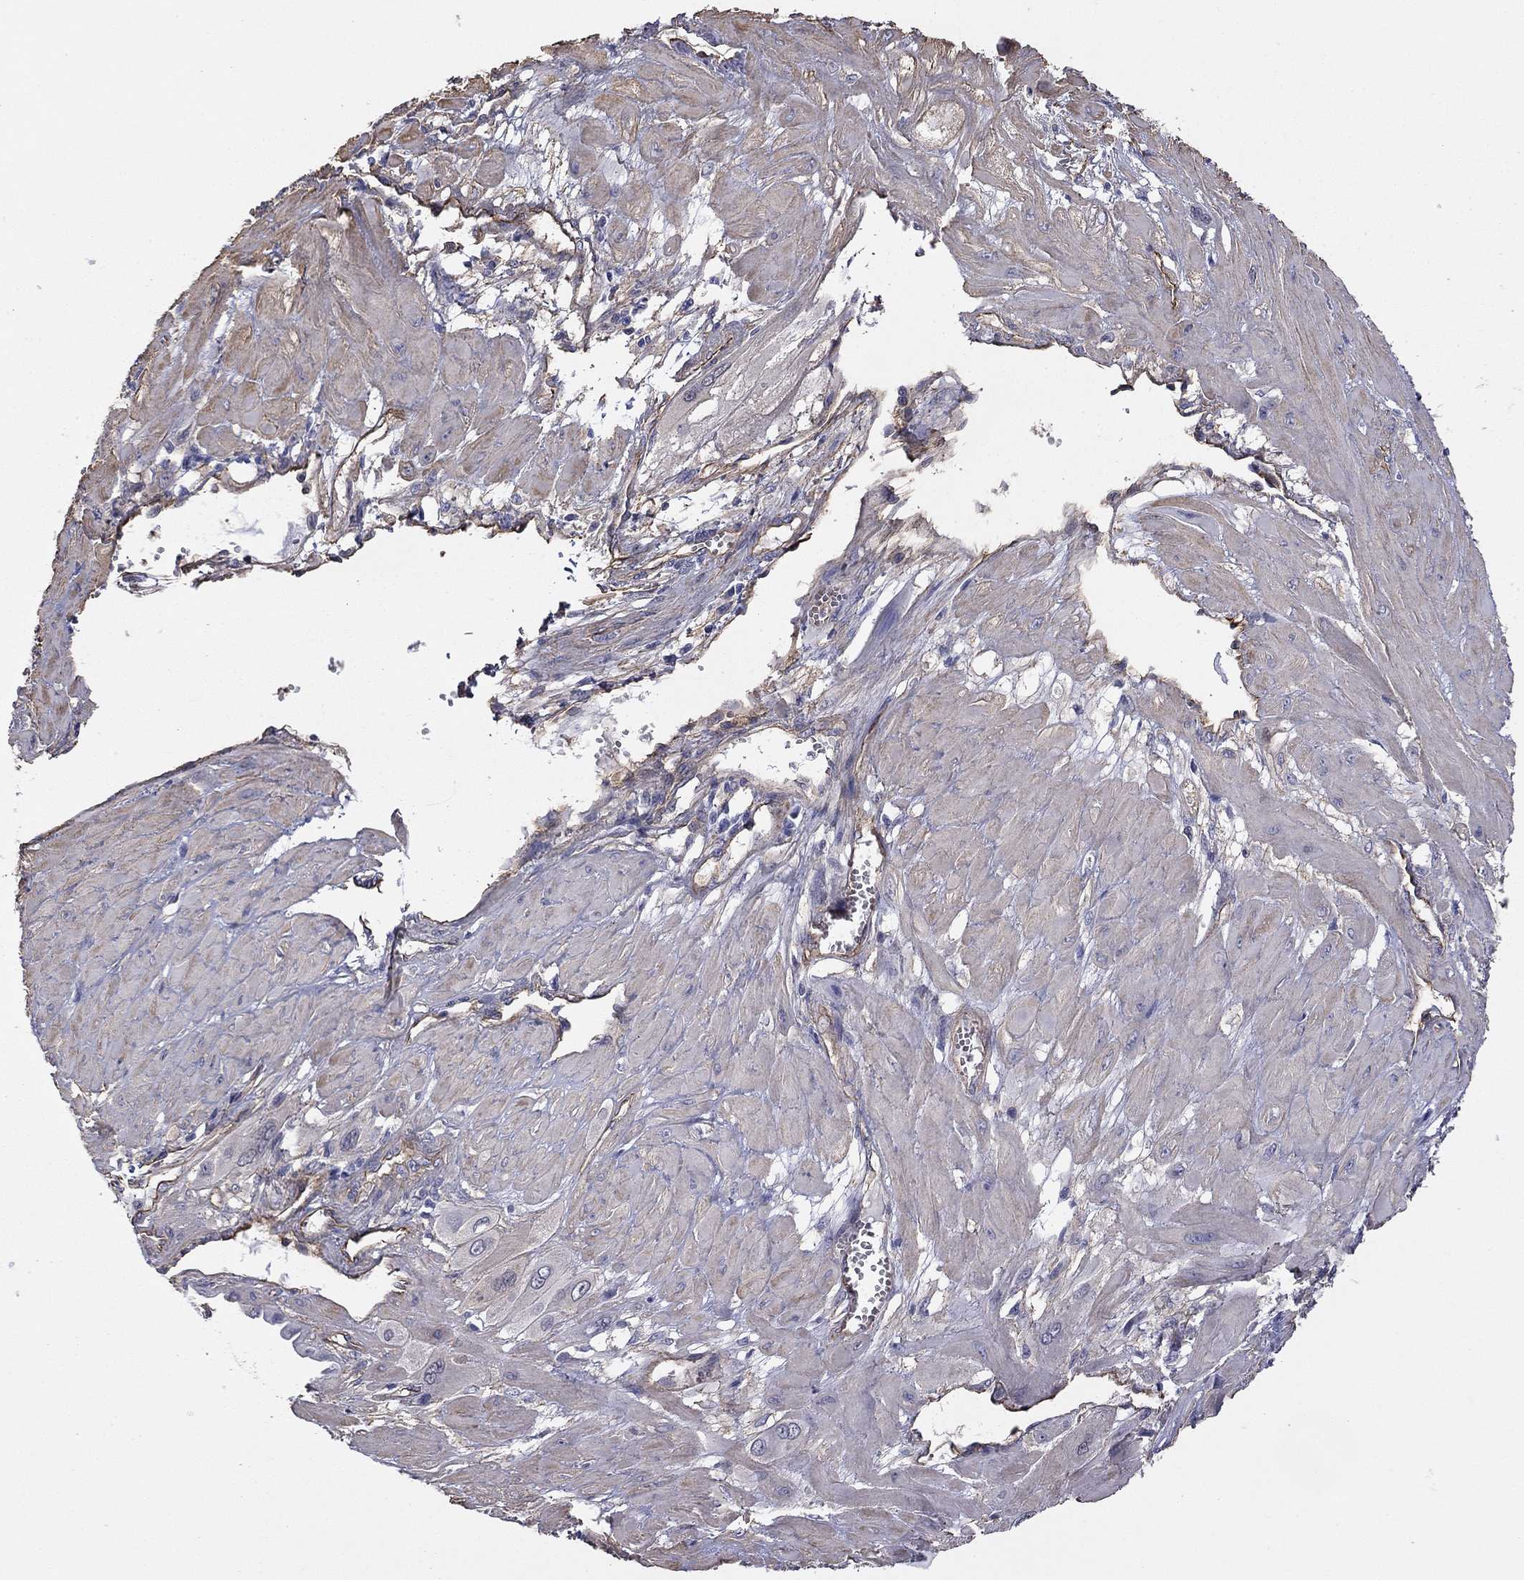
{"staining": {"intensity": "negative", "quantity": "none", "location": "none"}, "tissue": "cervical cancer", "cell_type": "Tumor cells", "image_type": "cancer", "snomed": [{"axis": "morphology", "description": "Squamous cell carcinoma, NOS"}, {"axis": "topography", "description": "Cervix"}], "caption": "Cervical squamous cell carcinoma was stained to show a protein in brown. There is no significant positivity in tumor cells. Nuclei are stained in blue.", "gene": "TCHH", "patient": {"sex": "female", "age": 34}}